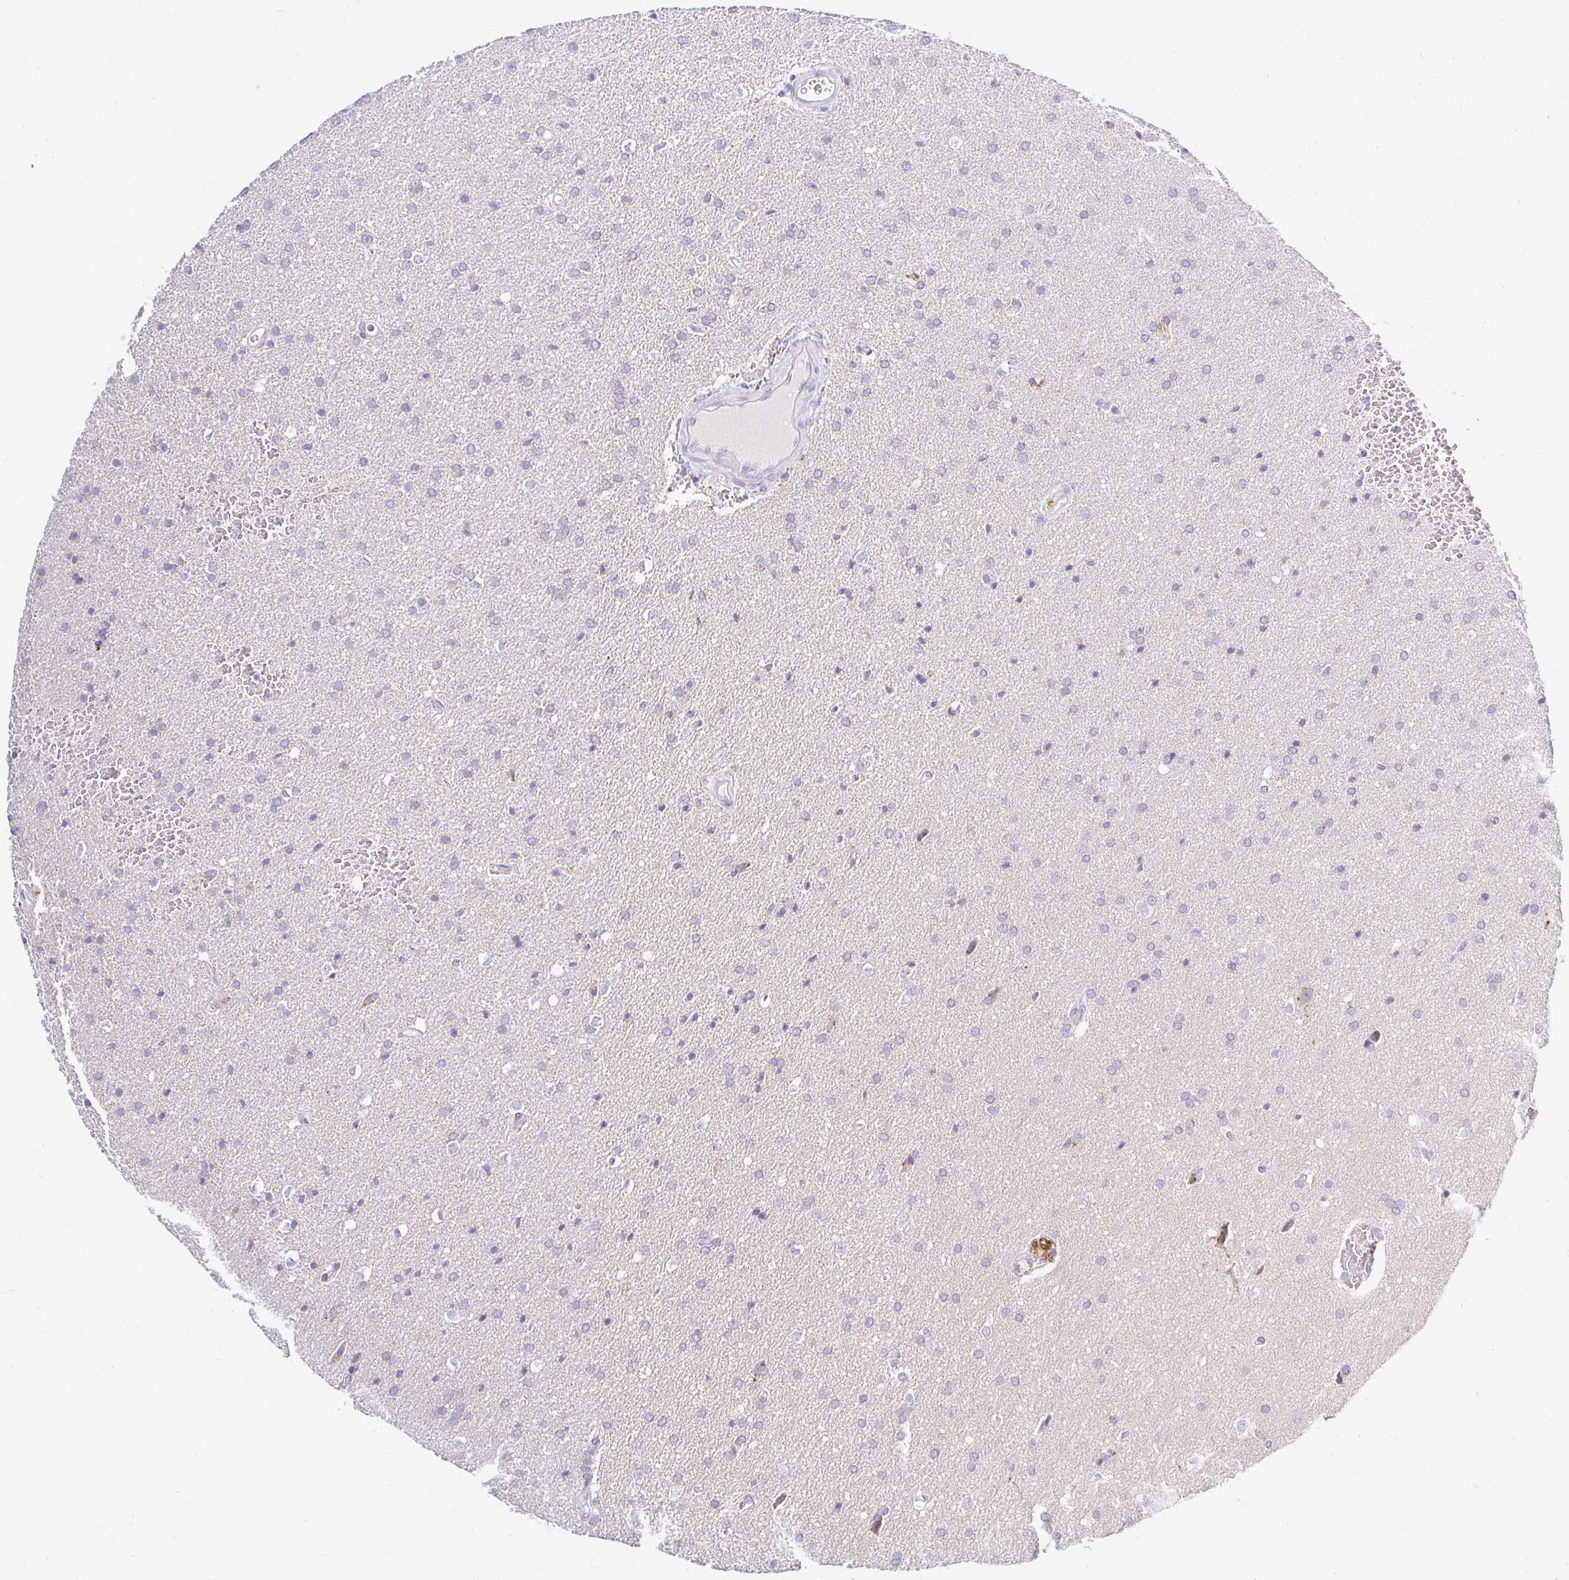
{"staining": {"intensity": "negative", "quantity": "none", "location": "none"}, "tissue": "glioma", "cell_type": "Tumor cells", "image_type": "cancer", "snomed": [{"axis": "morphology", "description": "Glioma, malignant, Low grade"}, {"axis": "topography", "description": "Brain"}], "caption": "Immunohistochemistry of human glioma displays no expression in tumor cells.", "gene": "OR51D1", "patient": {"sex": "female", "age": 34}}